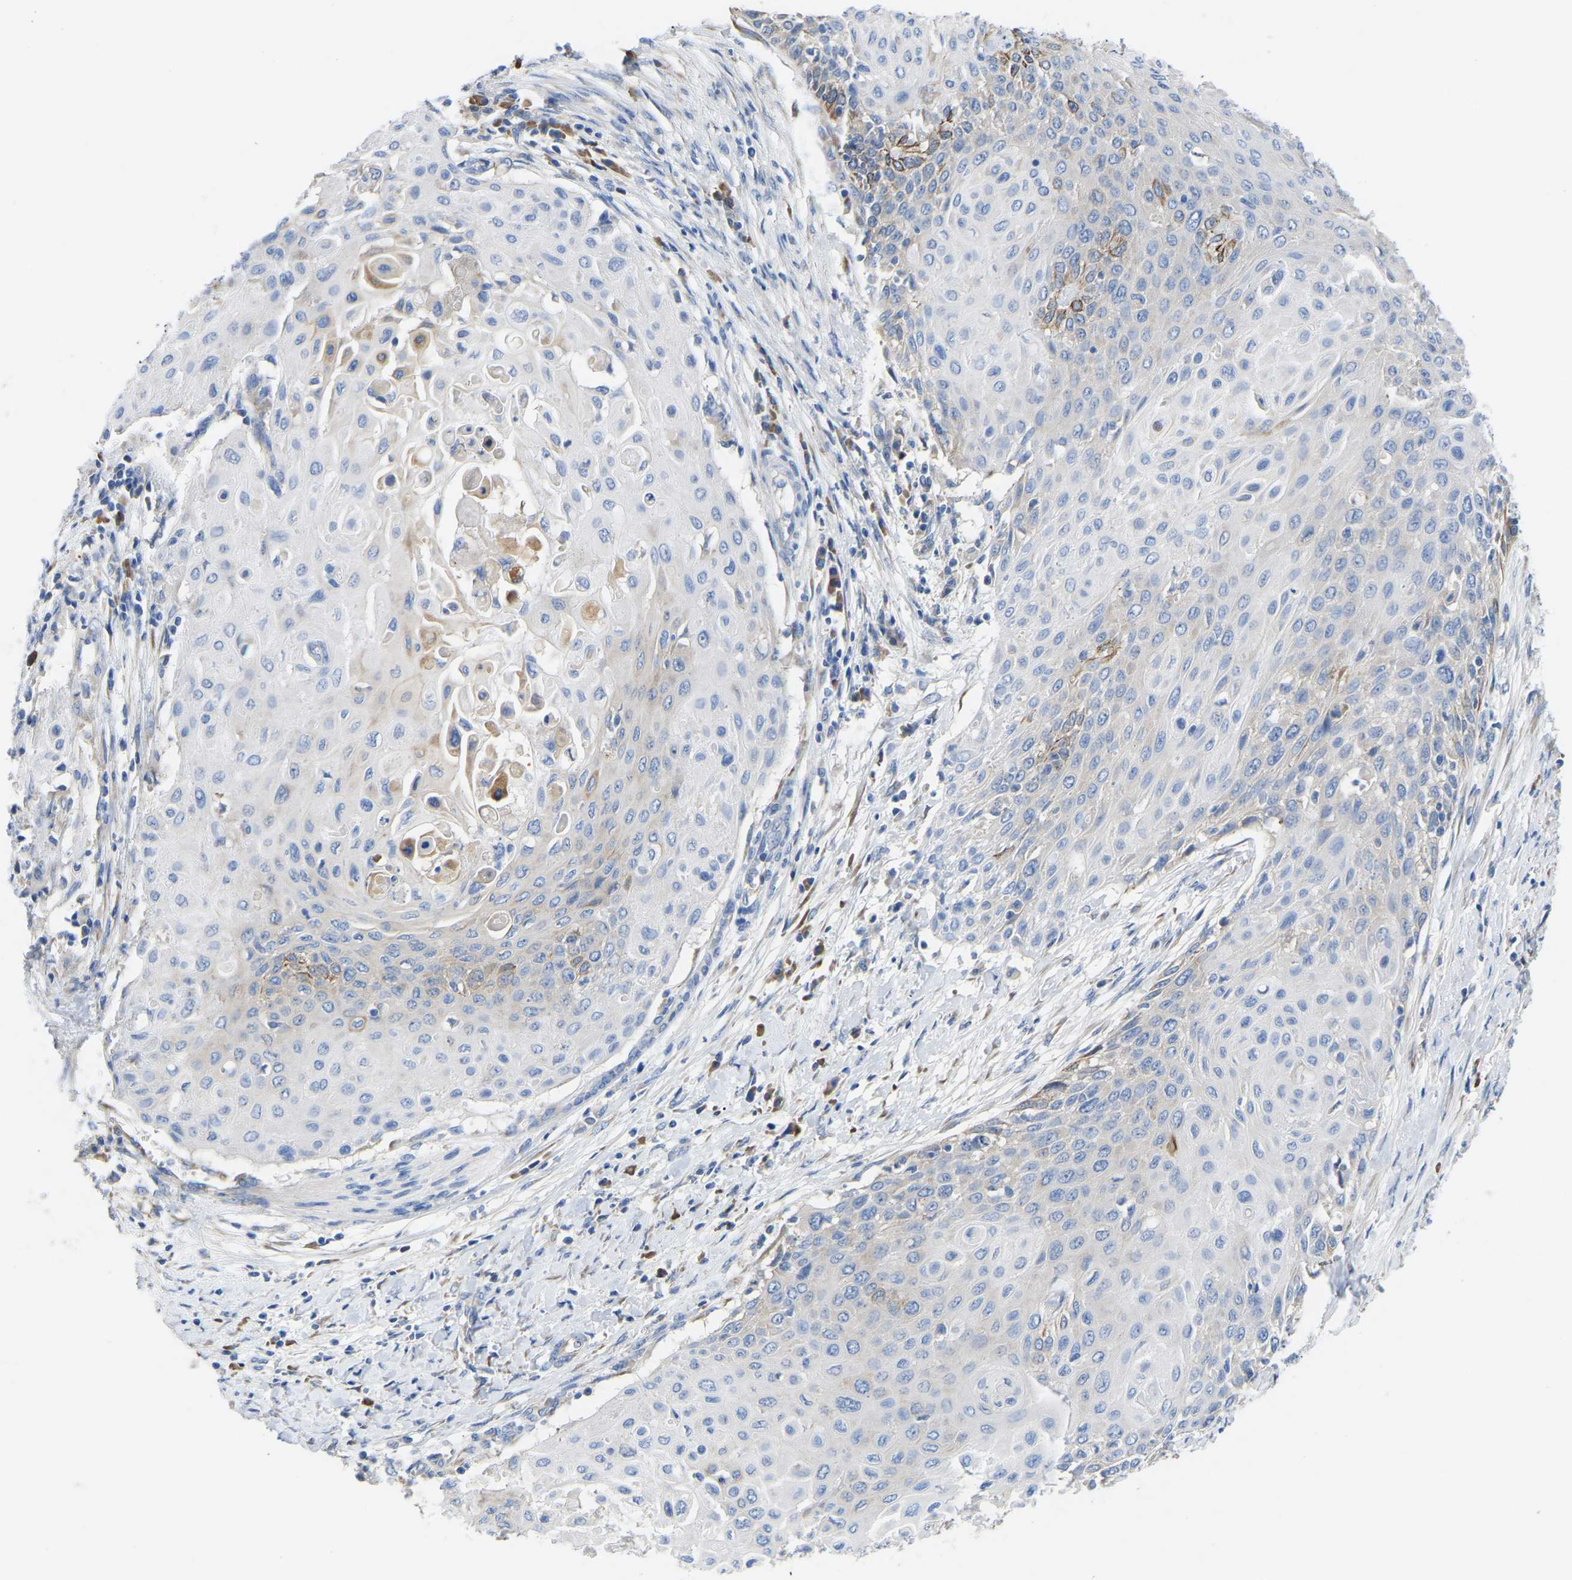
{"staining": {"intensity": "moderate", "quantity": "<25%", "location": "cytoplasmic/membranous"}, "tissue": "cervical cancer", "cell_type": "Tumor cells", "image_type": "cancer", "snomed": [{"axis": "morphology", "description": "Squamous cell carcinoma, NOS"}, {"axis": "topography", "description": "Cervix"}], "caption": "Moderate cytoplasmic/membranous expression is present in about <25% of tumor cells in squamous cell carcinoma (cervical).", "gene": "ABCA10", "patient": {"sex": "female", "age": 39}}